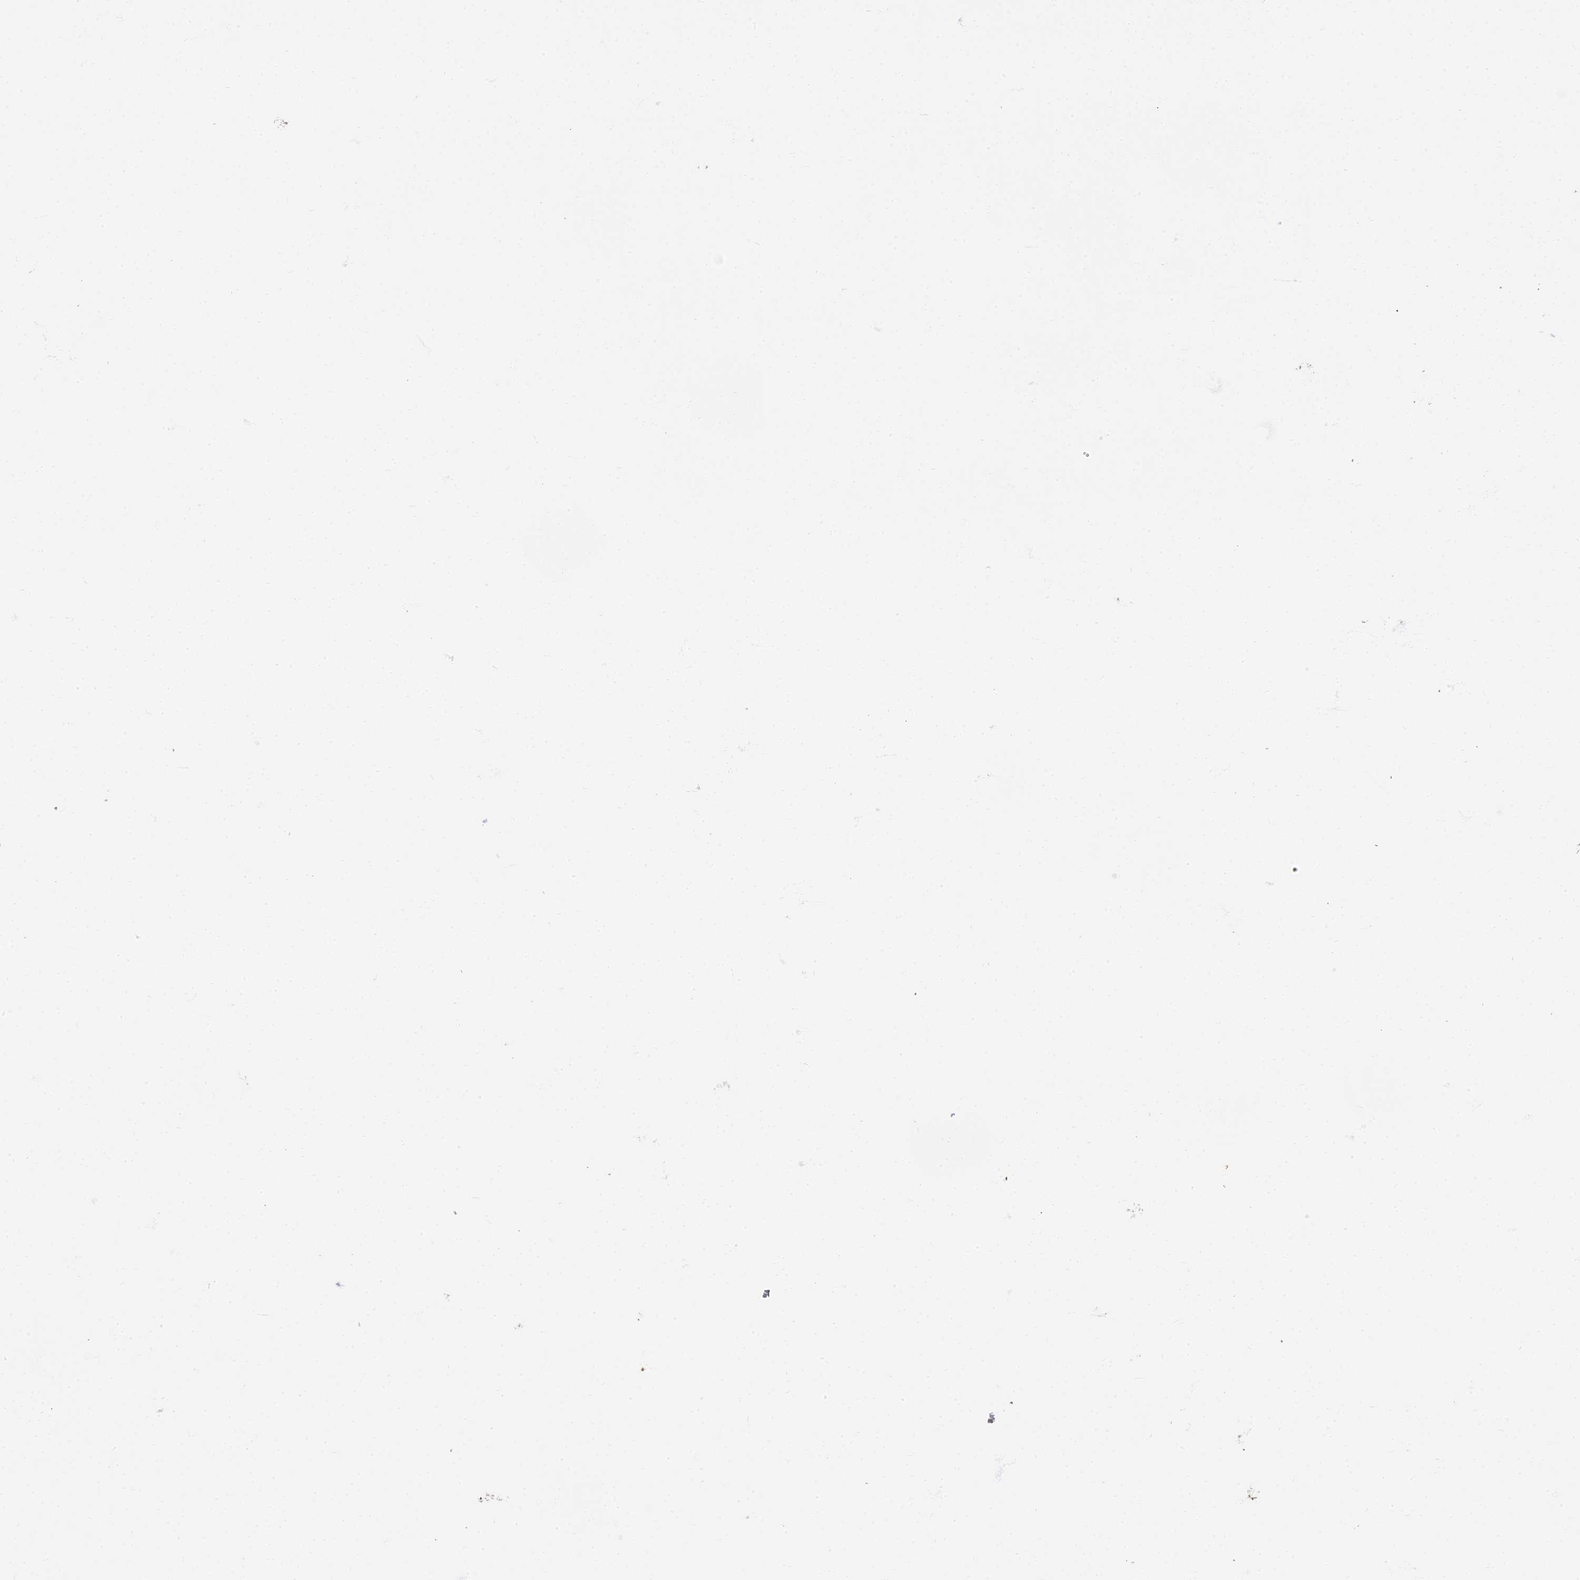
{"staining": {"intensity": "moderate", "quantity": ">75%", "location": "nuclear"}, "tissue": "endometrium", "cell_type": "Cells in endometrial stroma", "image_type": "normal", "snomed": [{"axis": "morphology", "description": "Normal tissue, NOS"}, {"axis": "topography", "description": "Endometrium"}], "caption": "Immunohistochemistry (IHC) micrograph of unremarkable endometrium: endometrium stained using IHC reveals medium levels of moderate protein expression localized specifically in the nuclear of cells in endometrial stroma, appearing as a nuclear brown color.", "gene": "TAF13", "patient": {"sex": "female", "age": 46}}